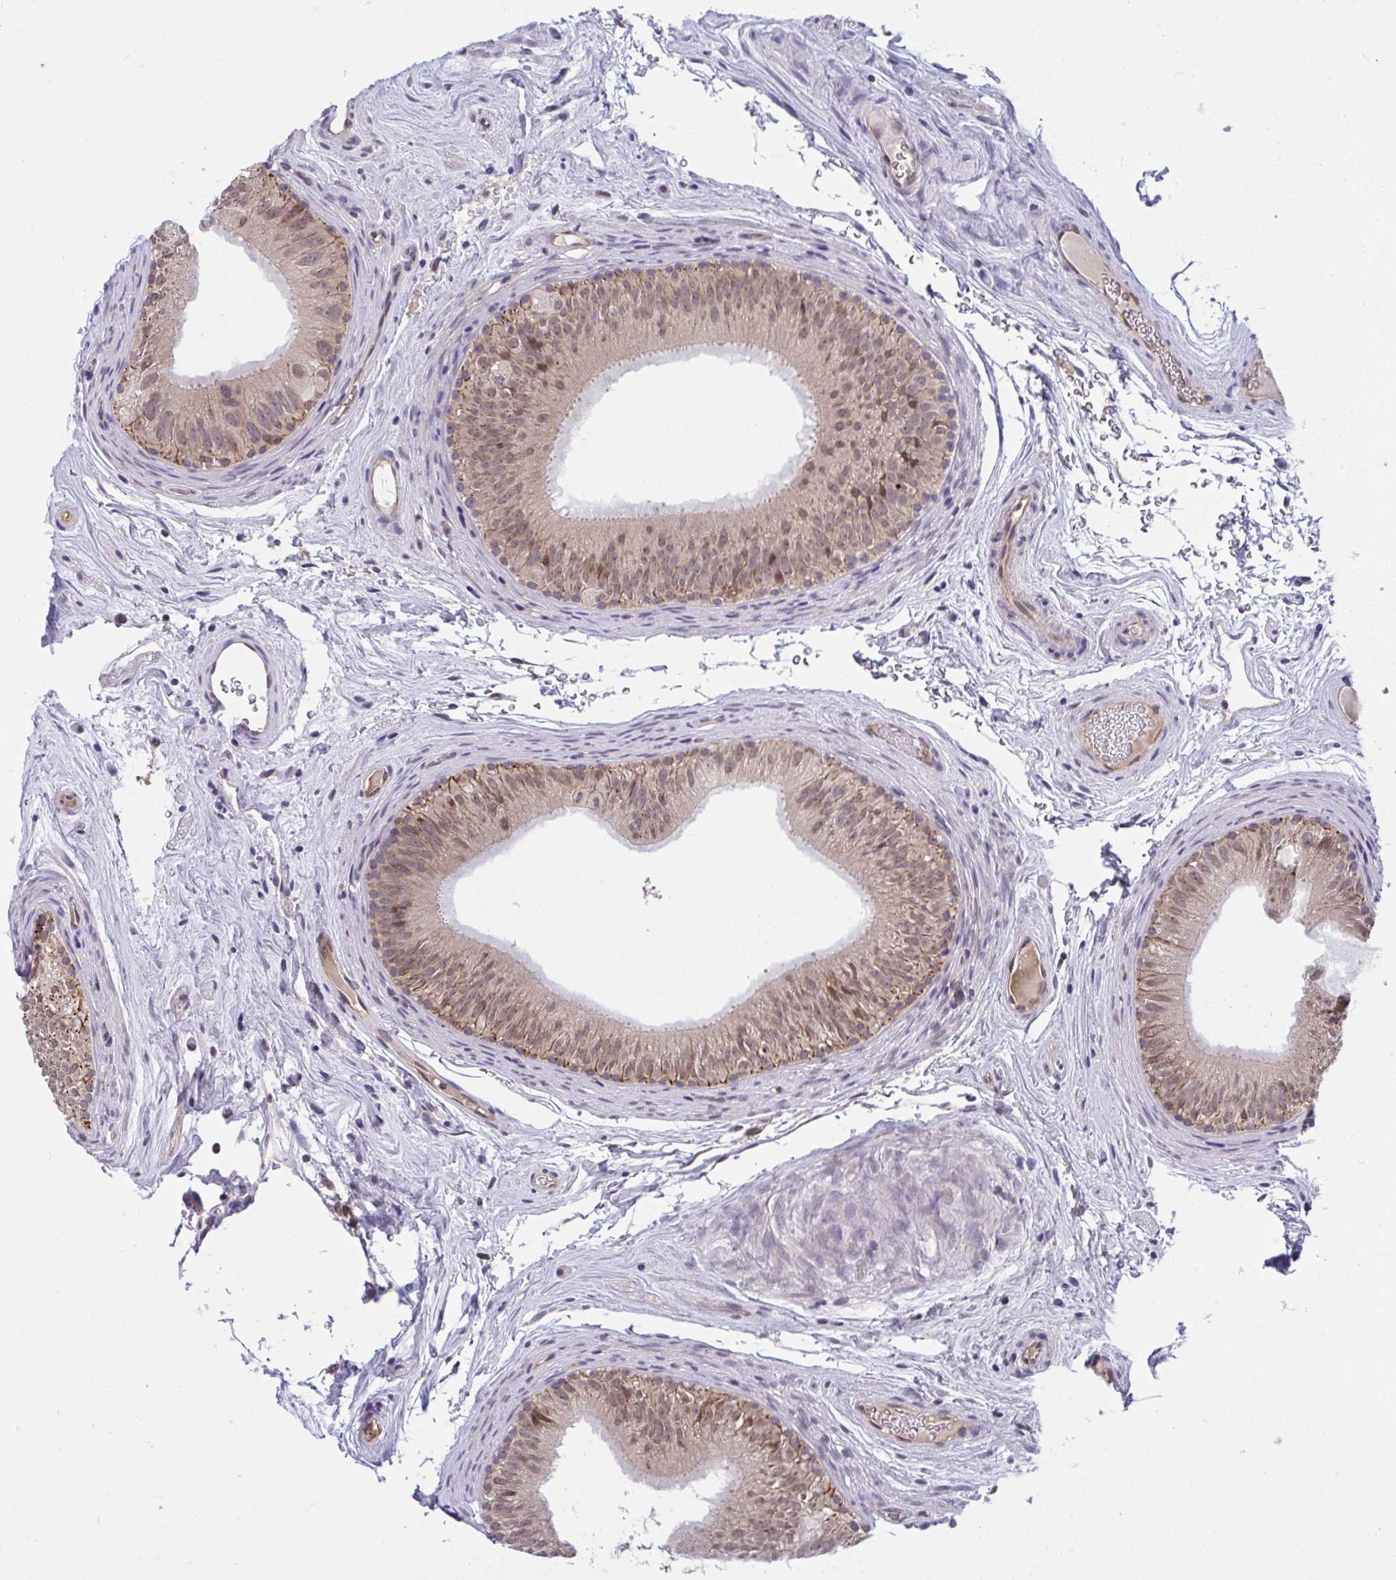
{"staining": {"intensity": "moderate", "quantity": ">75%", "location": "cytoplasmic/membranous,nuclear"}, "tissue": "epididymis", "cell_type": "Glandular cells", "image_type": "normal", "snomed": [{"axis": "morphology", "description": "Normal tissue, NOS"}, {"axis": "topography", "description": "Epididymis"}], "caption": "Immunohistochemical staining of normal epididymis reveals >75% levels of moderate cytoplasmic/membranous,nuclear protein staining in about >75% of glandular cells.", "gene": "C9orf64", "patient": {"sex": "male", "age": 44}}